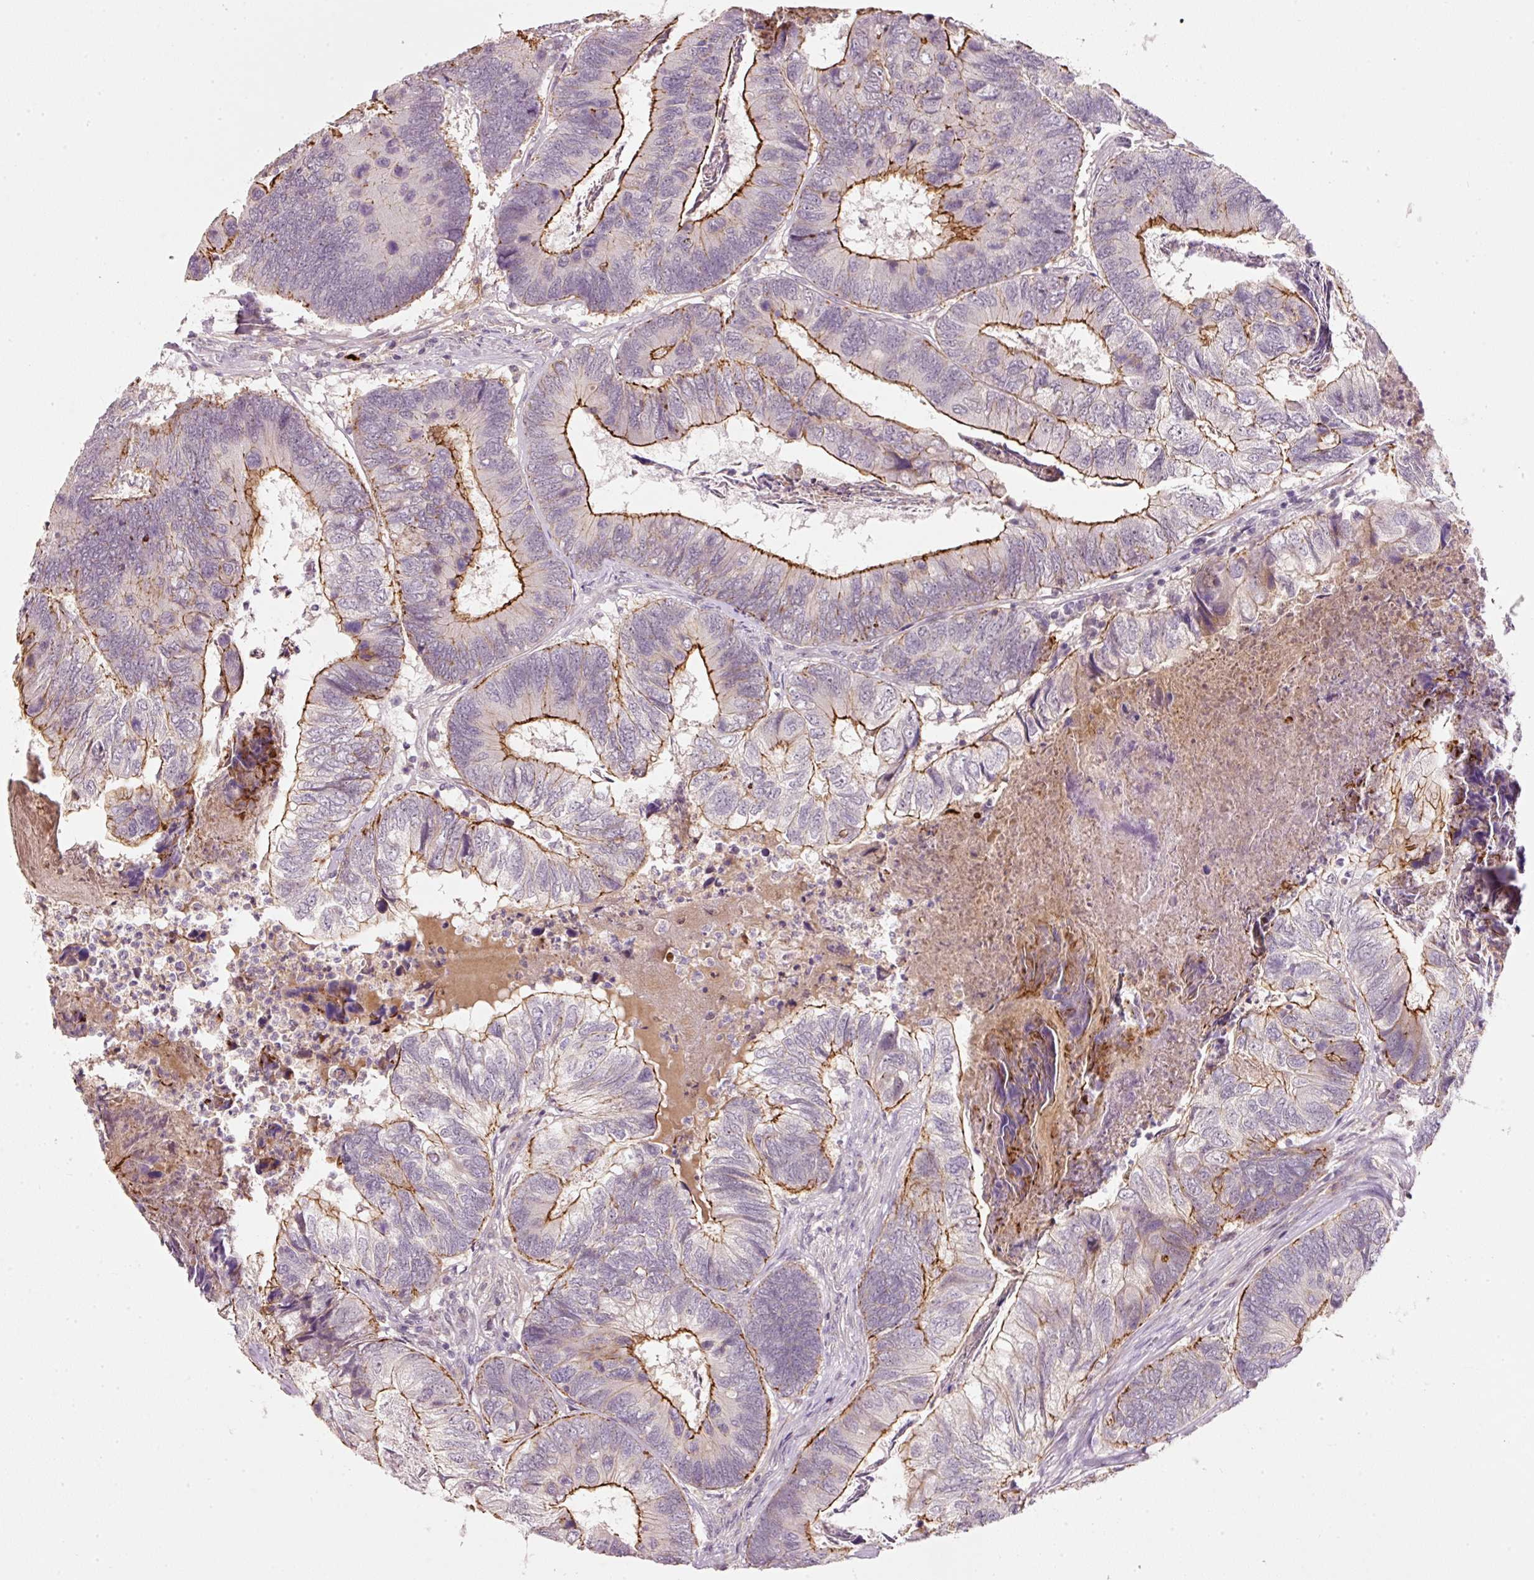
{"staining": {"intensity": "strong", "quantity": "25%-75%", "location": "cytoplasmic/membranous"}, "tissue": "colorectal cancer", "cell_type": "Tumor cells", "image_type": "cancer", "snomed": [{"axis": "morphology", "description": "Adenocarcinoma, NOS"}, {"axis": "topography", "description": "Colon"}], "caption": "This is an image of IHC staining of colorectal adenocarcinoma, which shows strong expression in the cytoplasmic/membranous of tumor cells.", "gene": "TIRAP", "patient": {"sex": "female", "age": 67}}